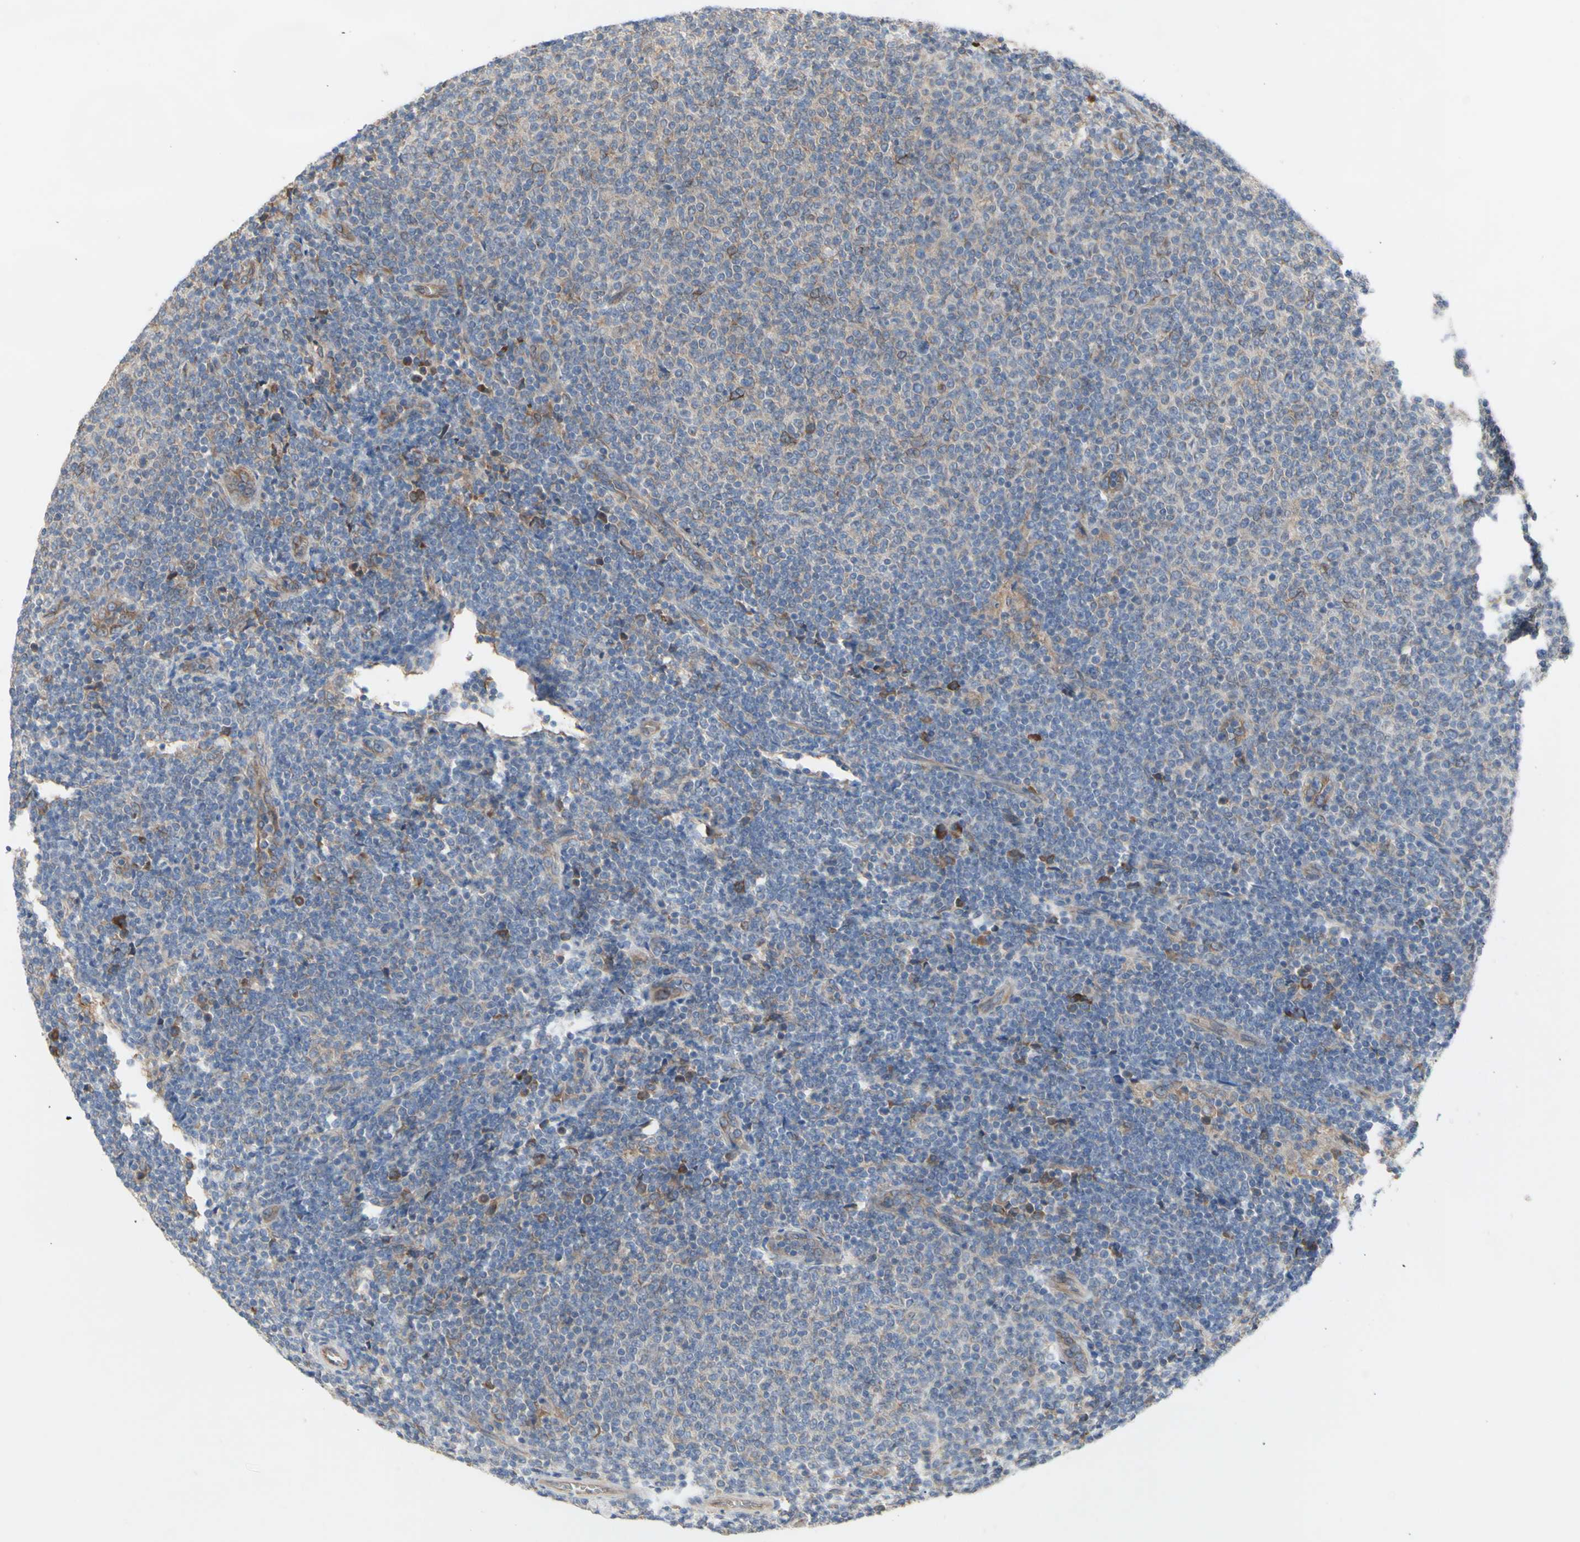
{"staining": {"intensity": "negative", "quantity": "none", "location": "none"}, "tissue": "lymphoma", "cell_type": "Tumor cells", "image_type": "cancer", "snomed": [{"axis": "morphology", "description": "Malignant lymphoma, non-Hodgkin's type, Low grade"}, {"axis": "topography", "description": "Lymph node"}], "caption": "The IHC photomicrograph has no significant expression in tumor cells of malignant lymphoma, non-Hodgkin's type (low-grade) tissue.", "gene": "KLC1", "patient": {"sex": "male", "age": 66}}